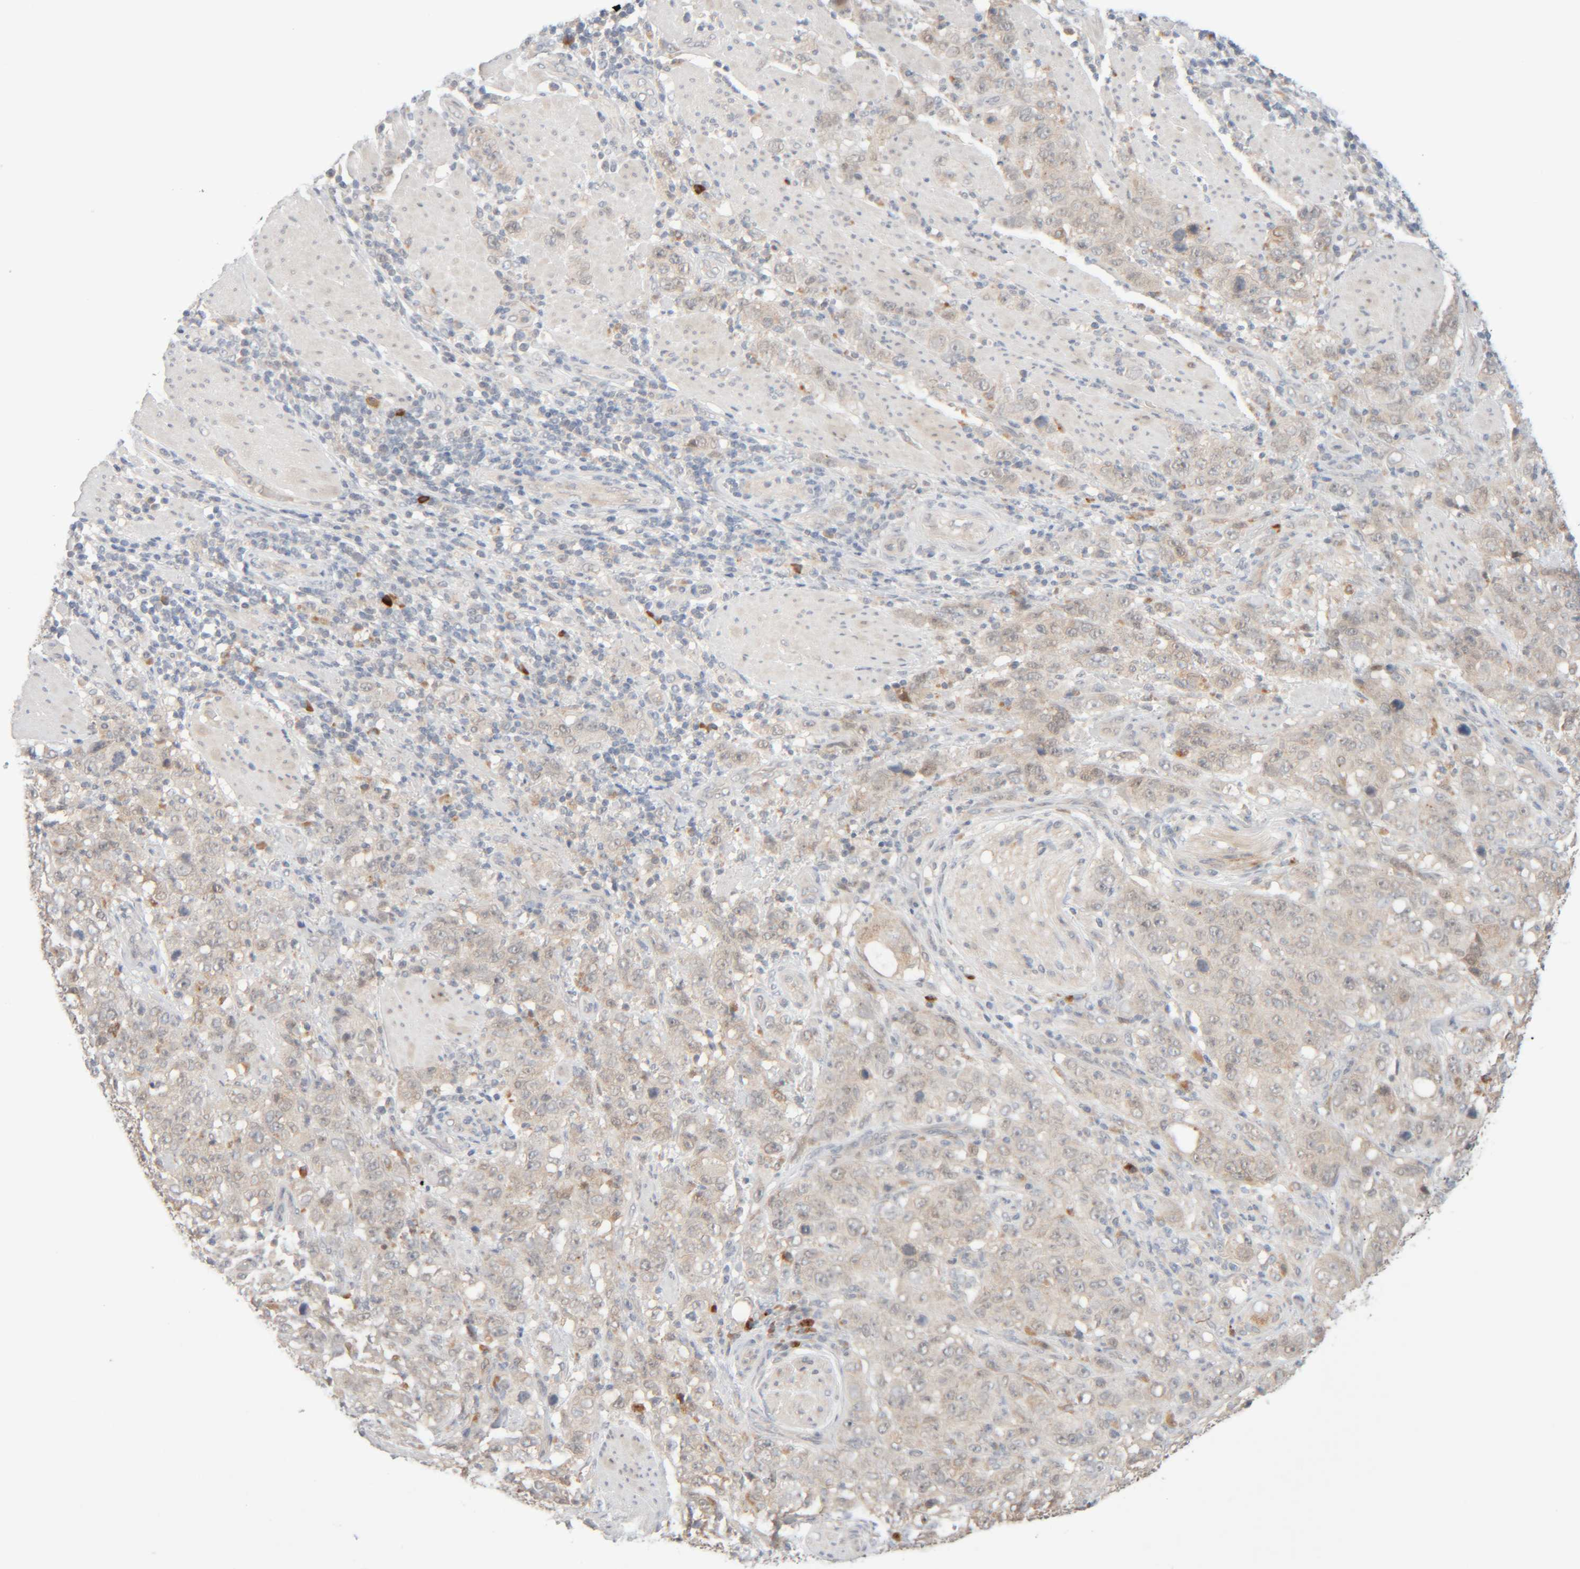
{"staining": {"intensity": "negative", "quantity": "none", "location": "none"}, "tissue": "stomach cancer", "cell_type": "Tumor cells", "image_type": "cancer", "snomed": [{"axis": "morphology", "description": "Adenocarcinoma, NOS"}, {"axis": "topography", "description": "Stomach"}], "caption": "Immunohistochemical staining of stomach cancer (adenocarcinoma) exhibits no significant staining in tumor cells.", "gene": "CHKA", "patient": {"sex": "male", "age": 48}}